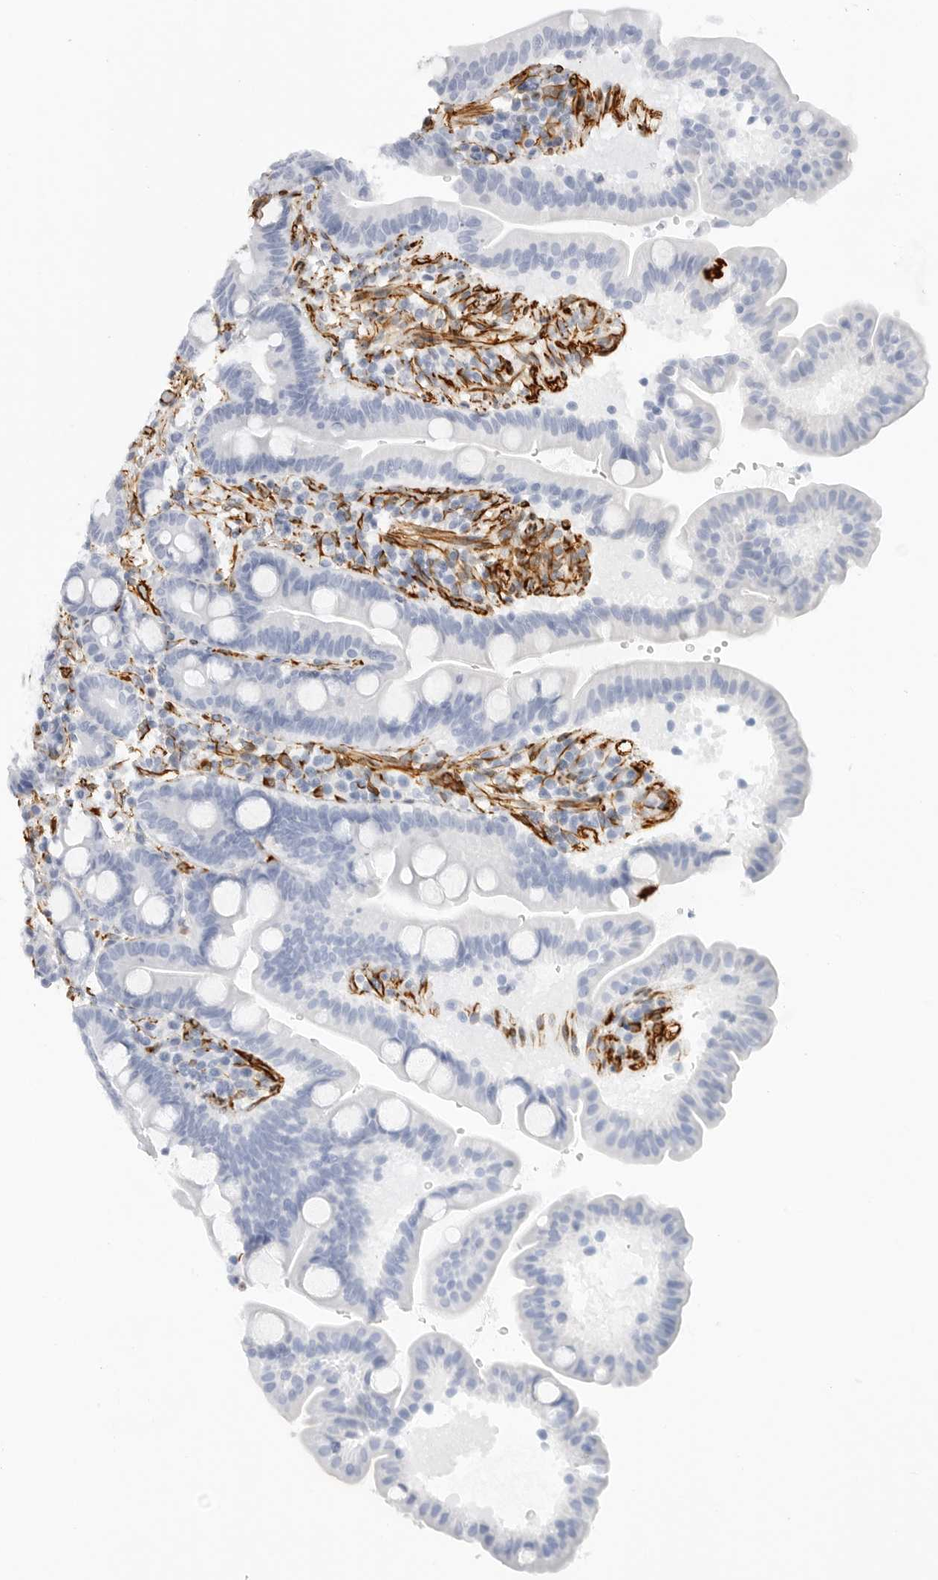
{"staining": {"intensity": "negative", "quantity": "none", "location": "none"}, "tissue": "duodenum", "cell_type": "Glandular cells", "image_type": "normal", "snomed": [{"axis": "morphology", "description": "Normal tissue, NOS"}, {"axis": "topography", "description": "Duodenum"}], "caption": "An image of human duodenum is negative for staining in glandular cells. Nuclei are stained in blue.", "gene": "NES", "patient": {"sex": "male", "age": 54}}